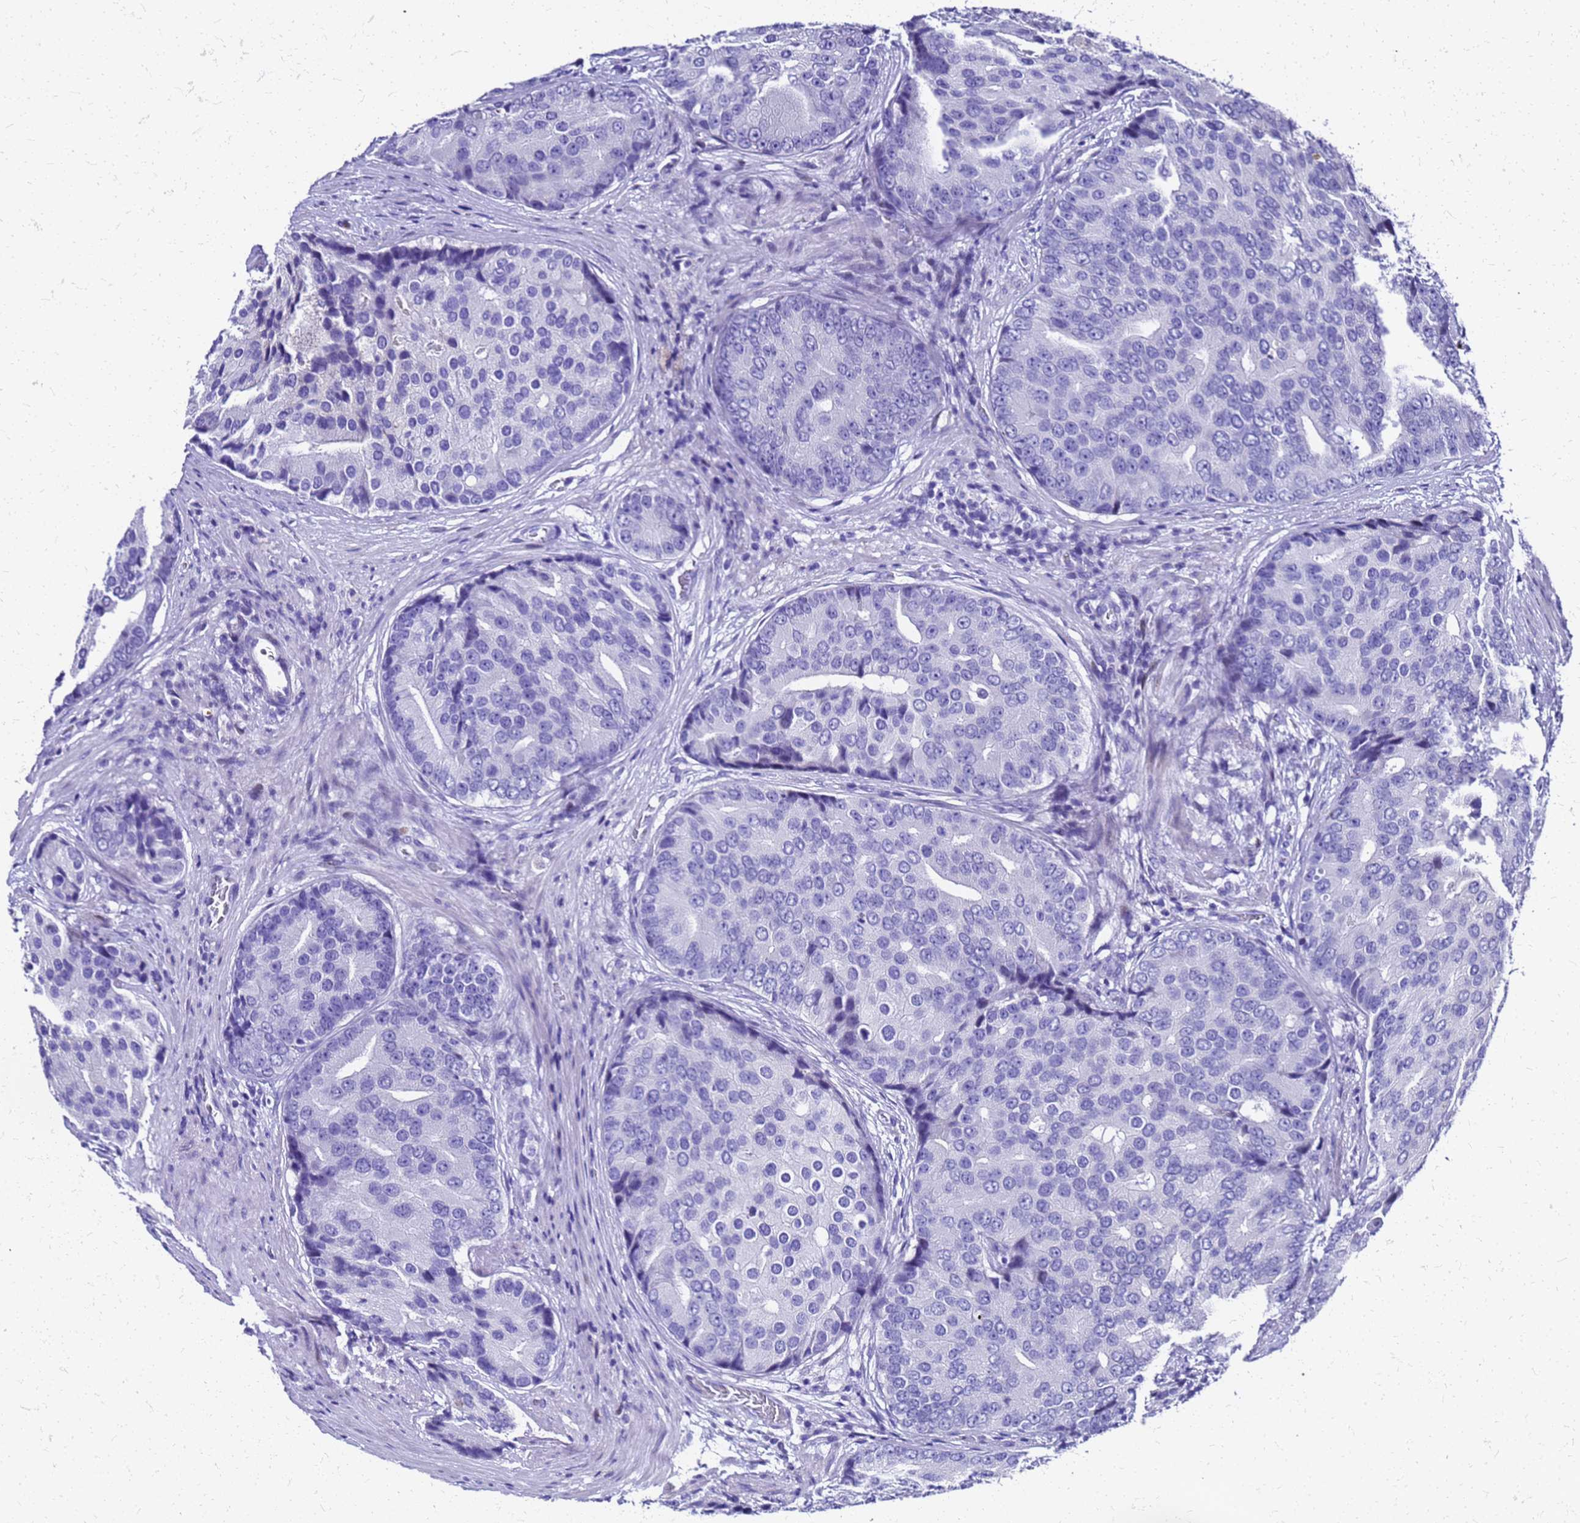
{"staining": {"intensity": "negative", "quantity": "none", "location": "none"}, "tissue": "prostate cancer", "cell_type": "Tumor cells", "image_type": "cancer", "snomed": [{"axis": "morphology", "description": "Adenocarcinoma, High grade"}, {"axis": "topography", "description": "Prostate"}], "caption": "This histopathology image is of prostate cancer (high-grade adenocarcinoma) stained with immunohistochemistry (IHC) to label a protein in brown with the nuclei are counter-stained blue. There is no positivity in tumor cells.", "gene": "SMIM21", "patient": {"sex": "male", "age": 62}}